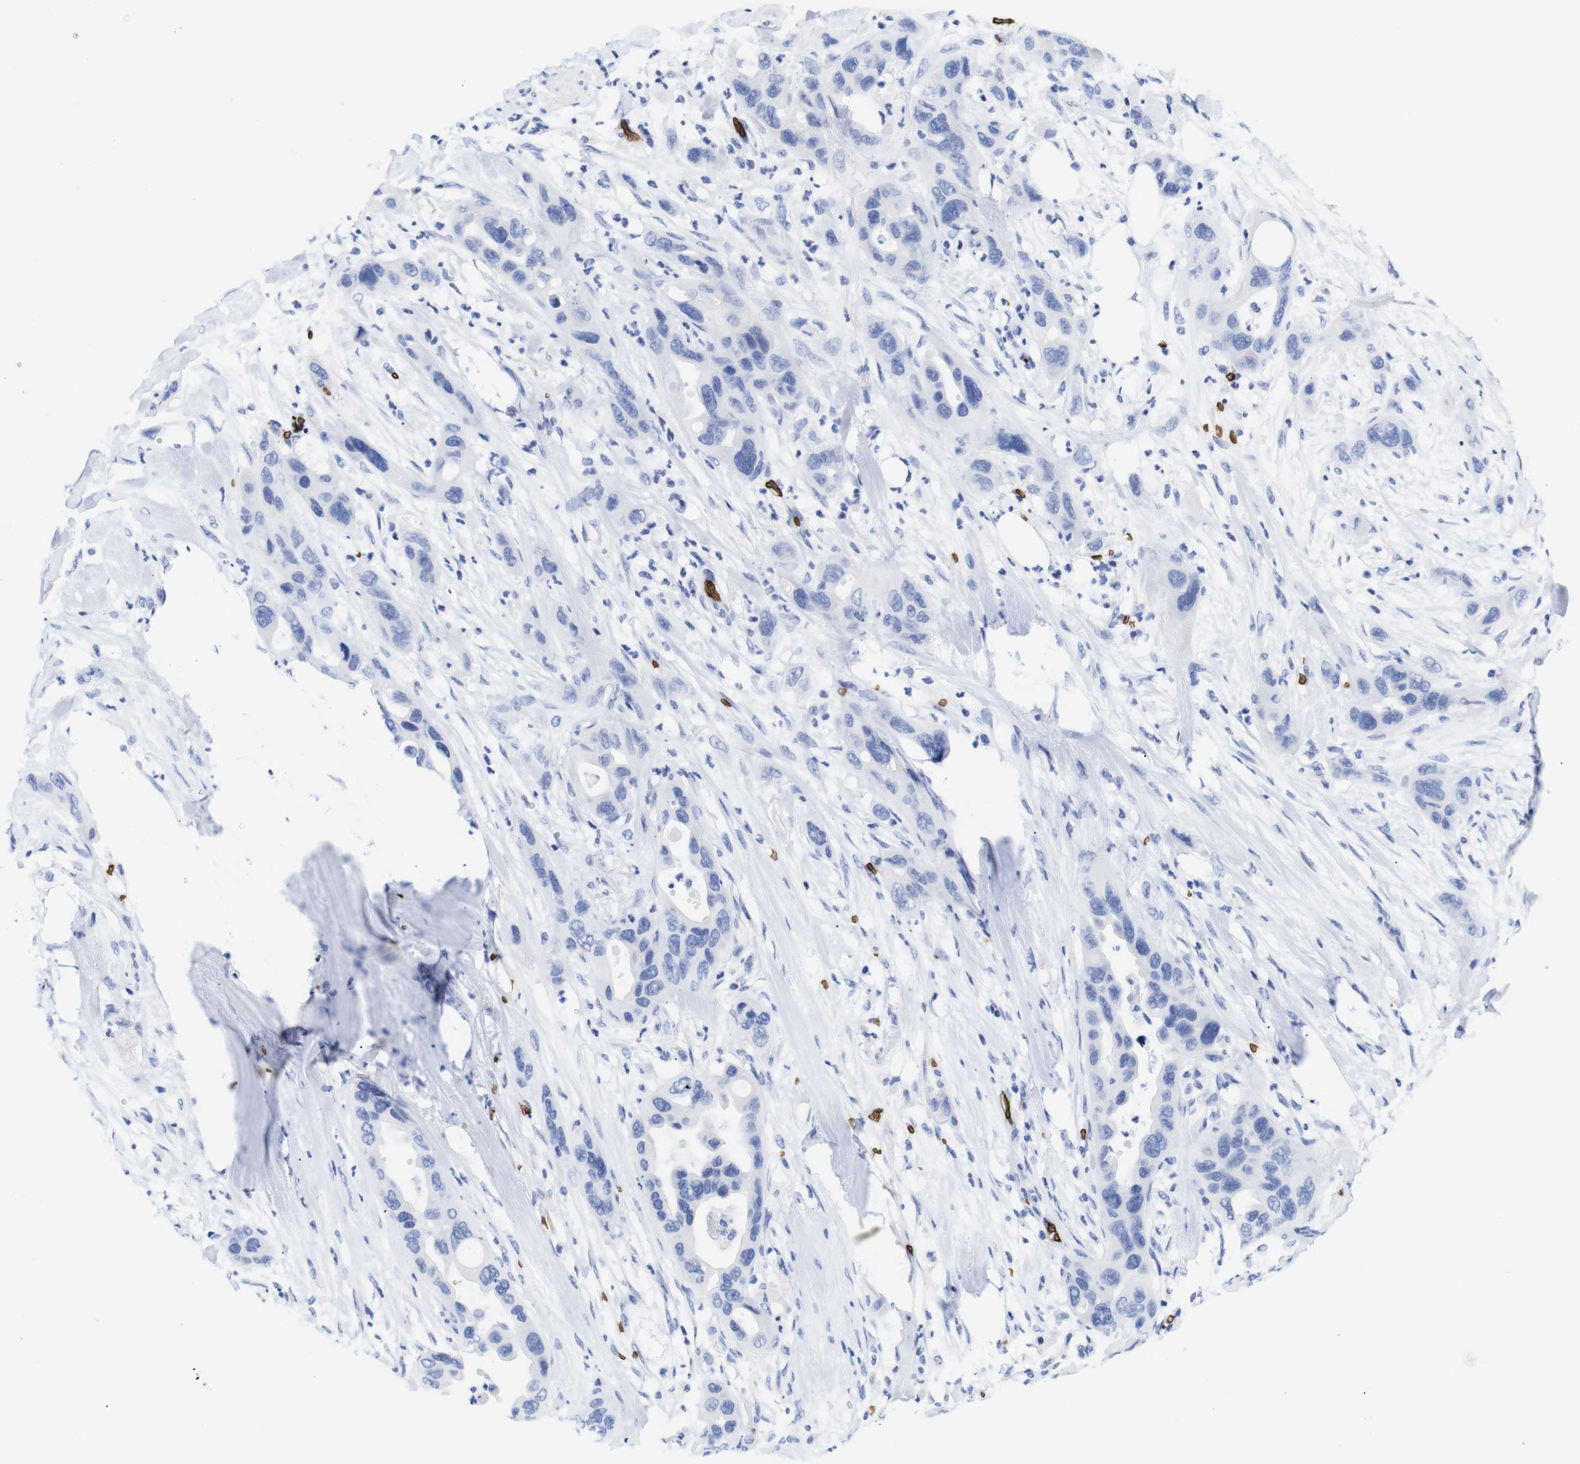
{"staining": {"intensity": "negative", "quantity": "none", "location": "none"}, "tissue": "pancreatic cancer", "cell_type": "Tumor cells", "image_type": "cancer", "snomed": [{"axis": "morphology", "description": "Adenocarcinoma, NOS"}, {"axis": "topography", "description": "Pancreas"}], "caption": "Immunohistochemical staining of human pancreatic adenocarcinoma shows no significant staining in tumor cells.", "gene": "S1PR2", "patient": {"sex": "female", "age": 71}}